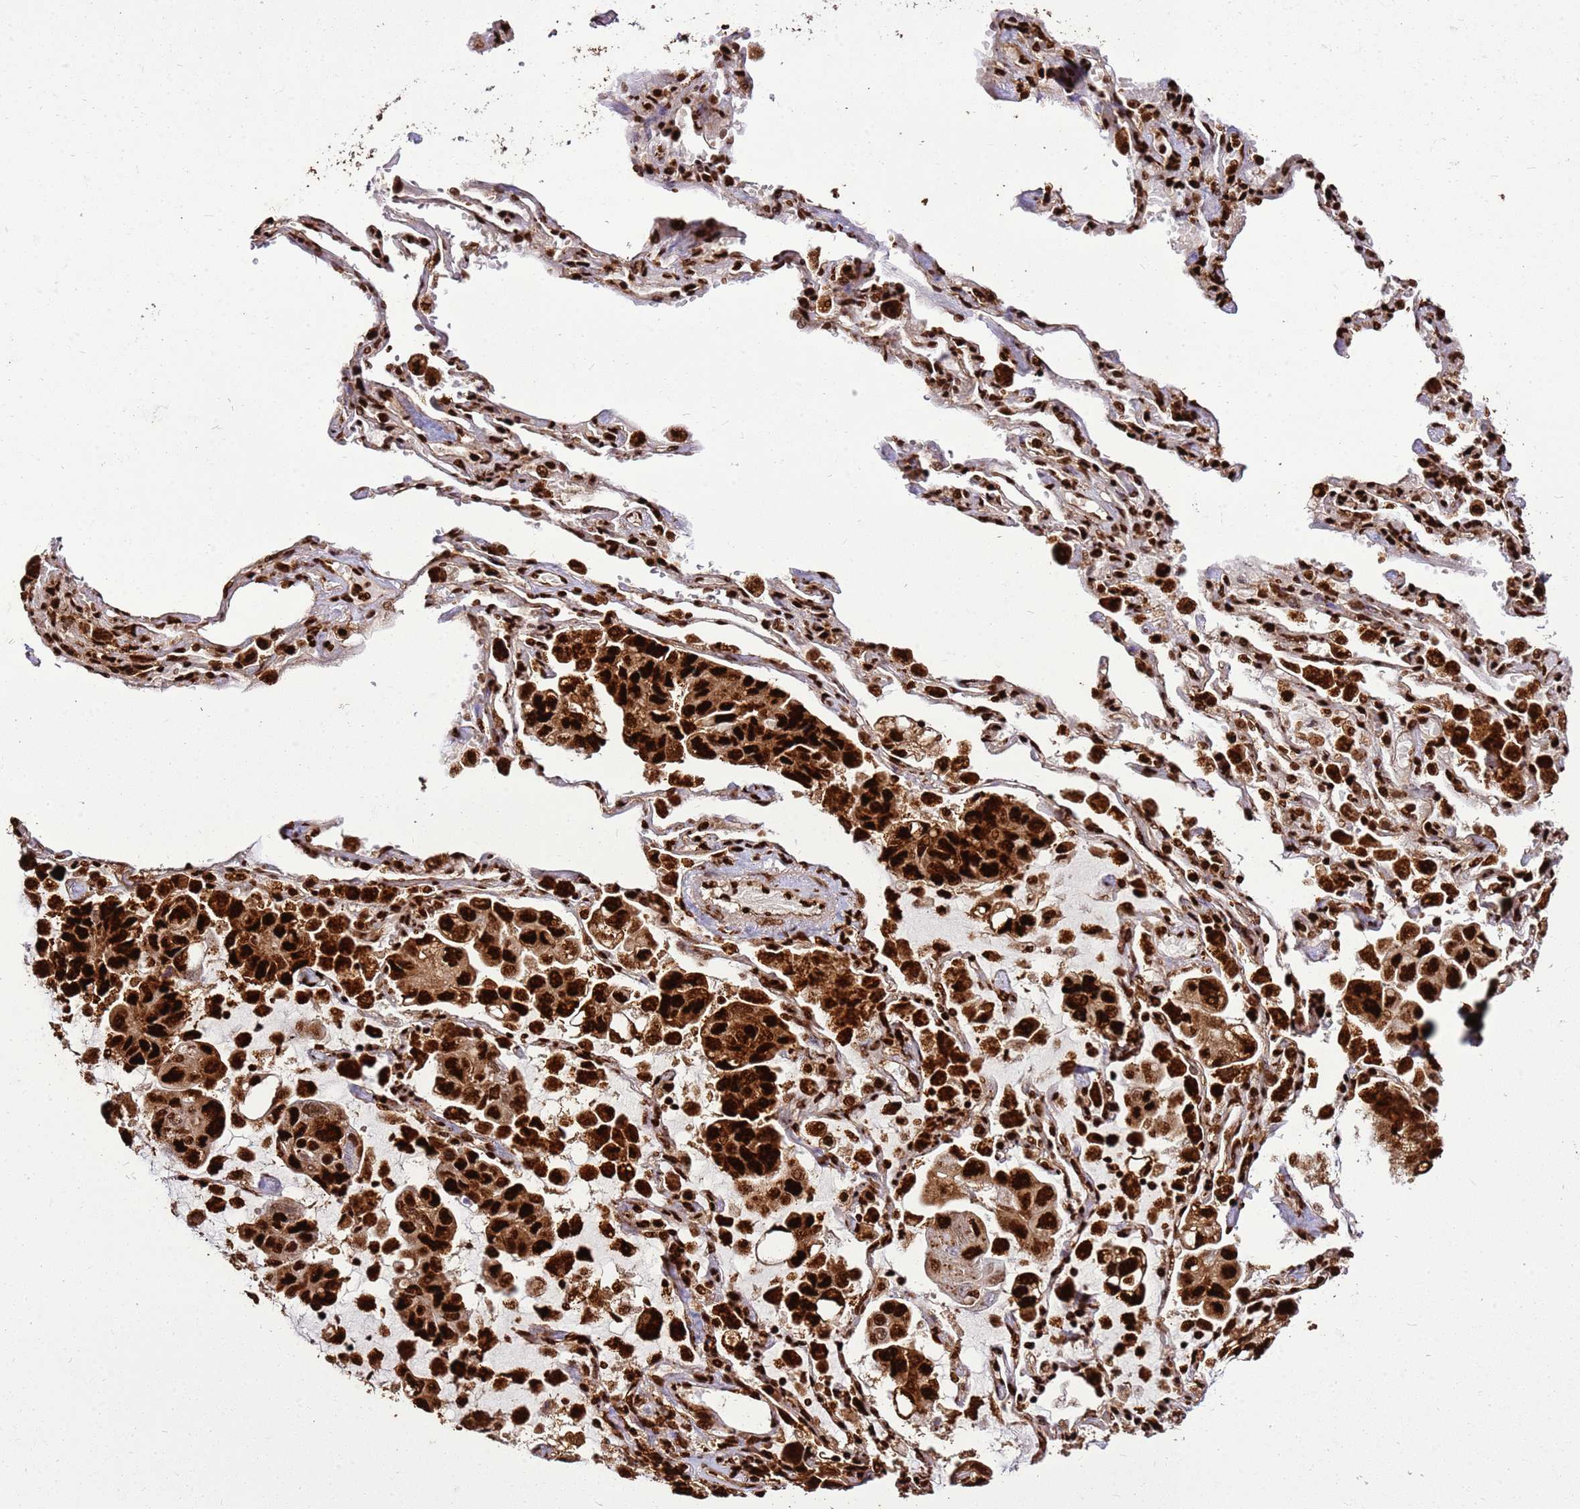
{"staining": {"intensity": "strong", "quantity": ">75%", "location": "cytoplasmic/membranous,nuclear"}, "tissue": "lung cancer", "cell_type": "Tumor cells", "image_type": "cancer", "snomed": [{"axis": "morphology", "description": "Adenocarcinoma, NOS"}, {"axis": "topography", "description": "Lung"}], "caption": "IHC micrograph of neoplastic tissue: human lung cancer (adenocarcinoma) stained using immunohistochemistry shows high levels of strong protein expression localized specifically in the cytoplasmic/membranous and nuclear of tumor cells, appearing as a cytoplasmic/membranous and nuclear brown color.", "gene": "HNRNPAB", "patient": {"sex": "male", "age": 64}}